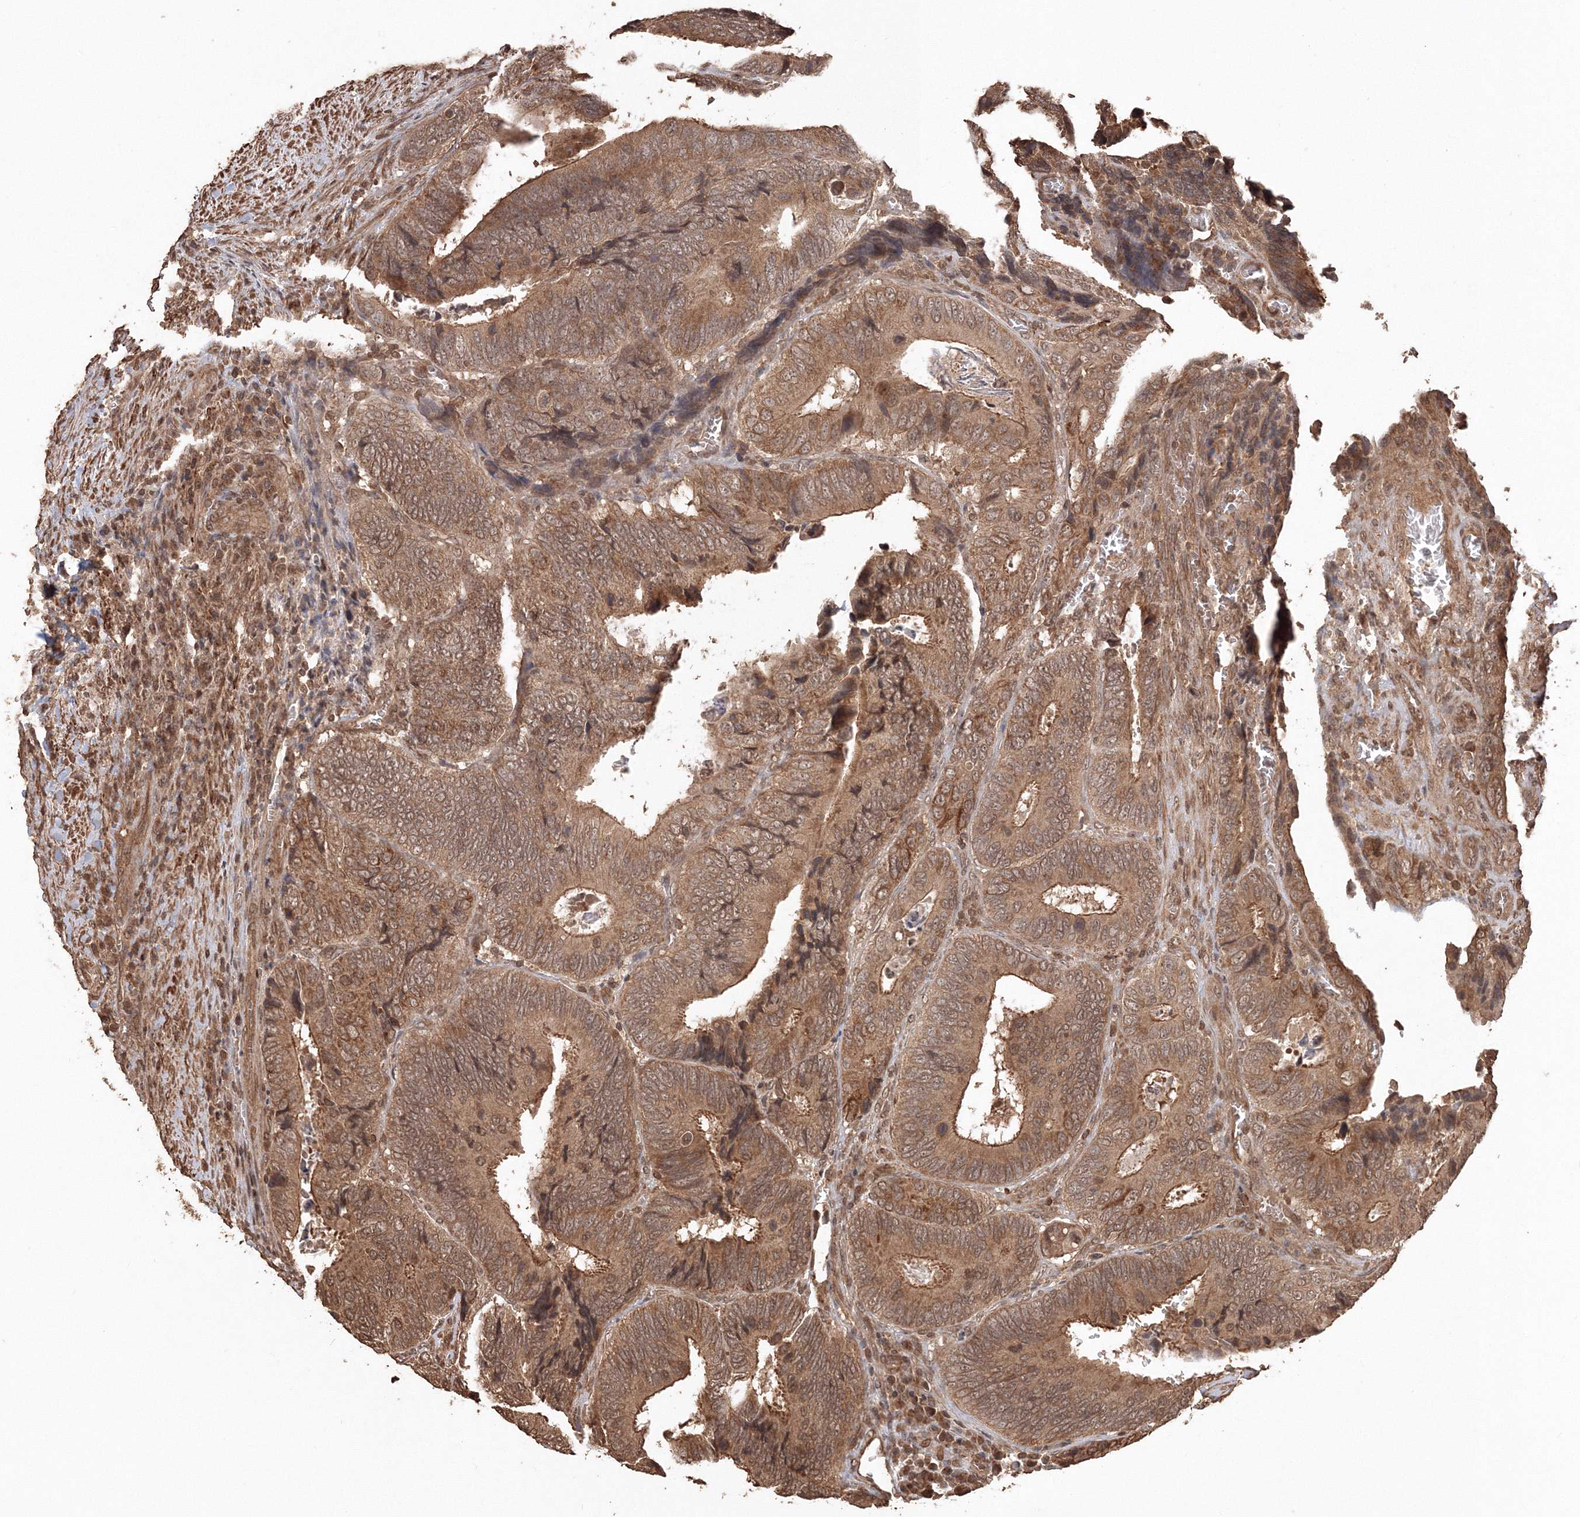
{"staining": {"intensity": "moderate", "quantity": ">75%", "location": "cytoplasmic/membranous"}, "tissue": "colorectal cancer", "cell_type": "Tumor cells", "image_type": "cancer", "snomed": [{"axis": "morphology", "description": "Adenocarcinoma, NOS"}, {"axis": "topography", "description": "Colon"}], "caption": "Colorectal cancer stained with IHC exhibits moderate cytoplasmic/membranous positivity in approximately >75% of tumor cells.", "gene": "CCDC122", "patient": {"sex": "male", "age": 72}}